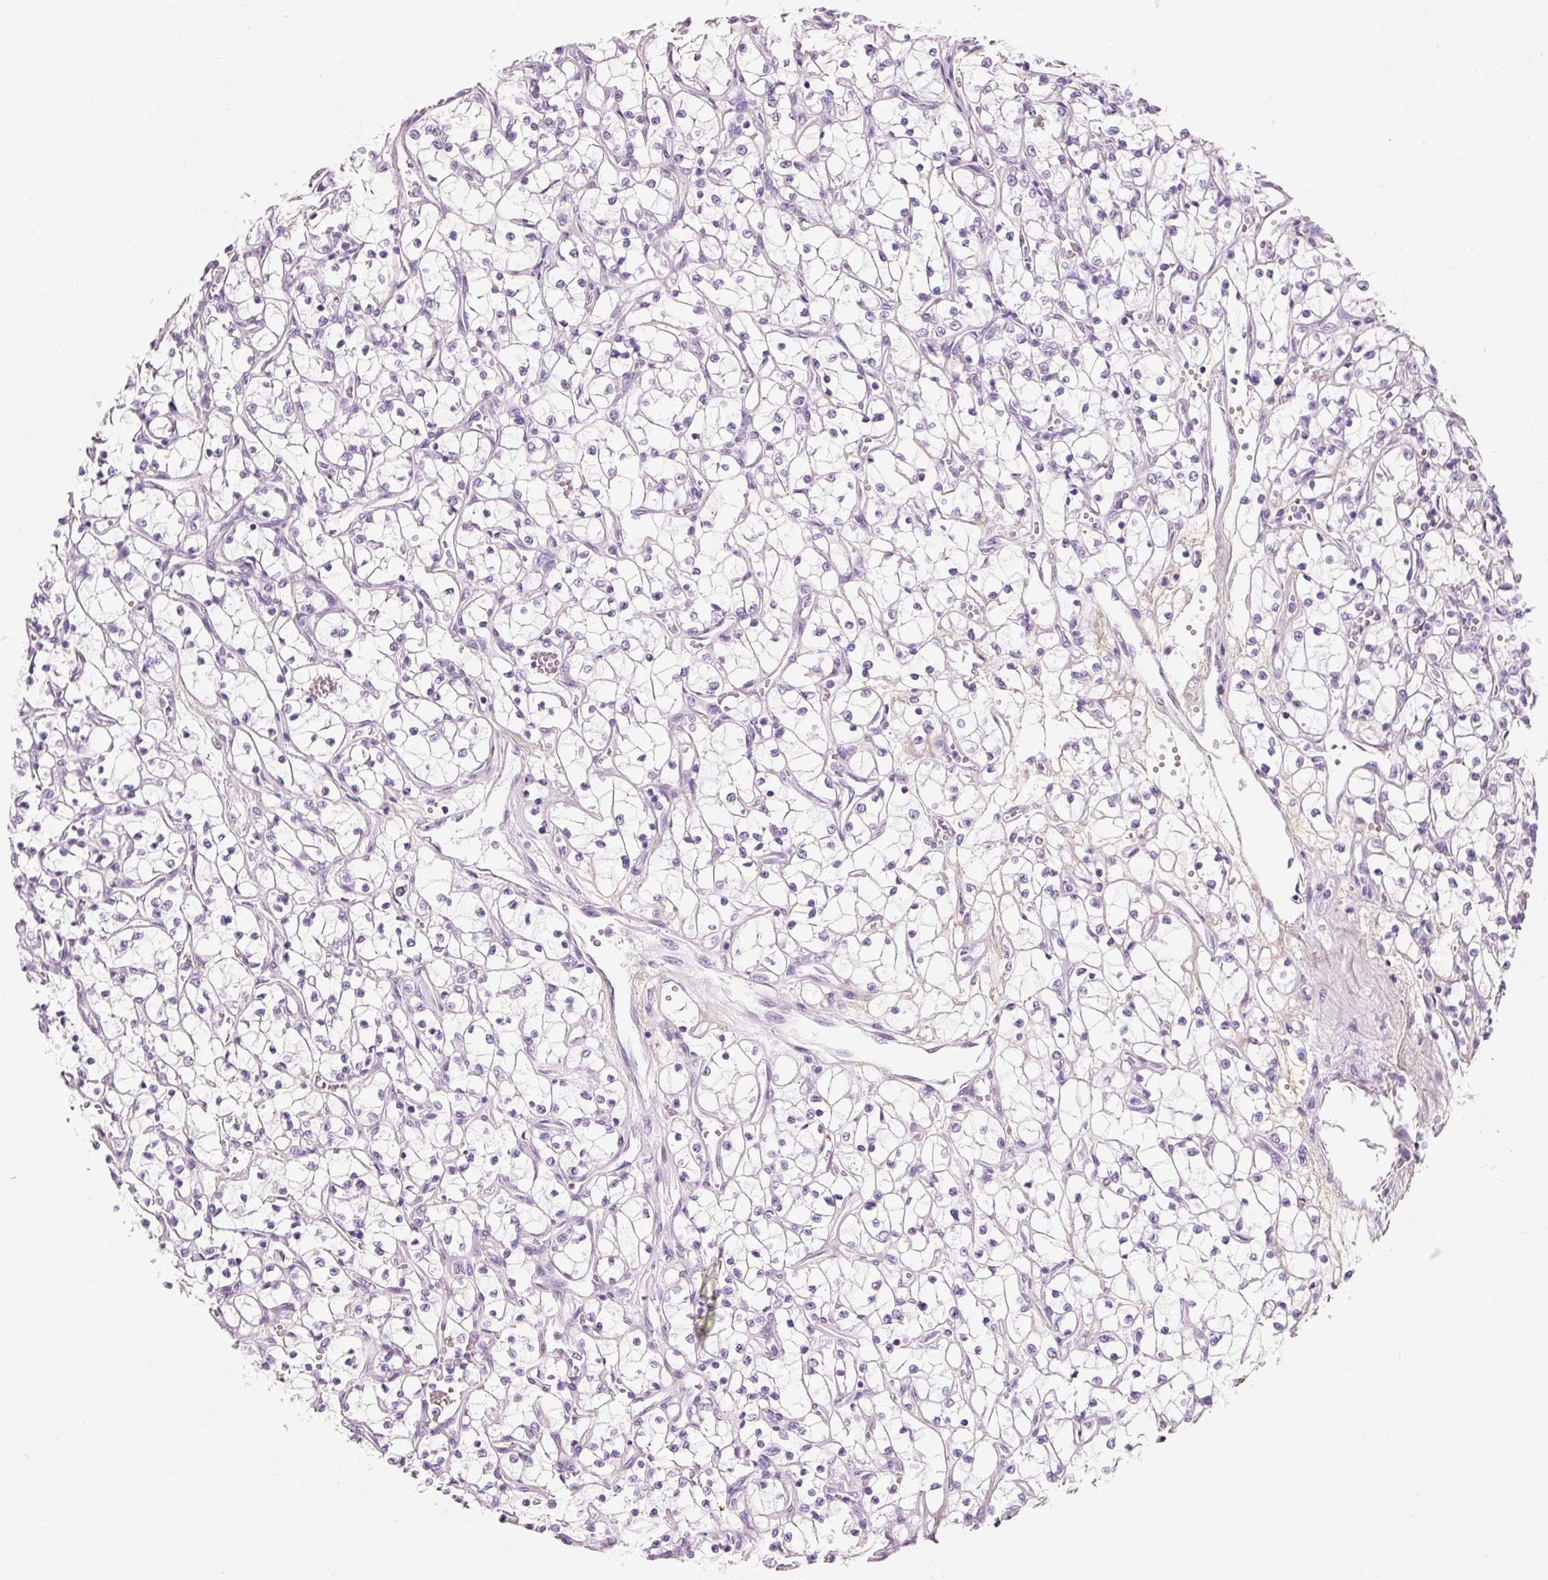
{"staining": {"intensity": "negative", "quantity": "none", "location": "none"}, "tissue": "renal cancer", "cell_type": "Tumor cells", "image_type": "cancer", "snomed": [{"axis": "morphology", "description": "Adenocarcinoma, NOS"}, {"axis": "topography", "description": "Kidney"}], "caption": "Tumor cells are negative for protein expression in human renal cancer (adenocarcinoma). (IHC, brightfield microscopy, high magnification).", "gene": "PDXDC1", "patient": {"sex": "female", "age": 69}}